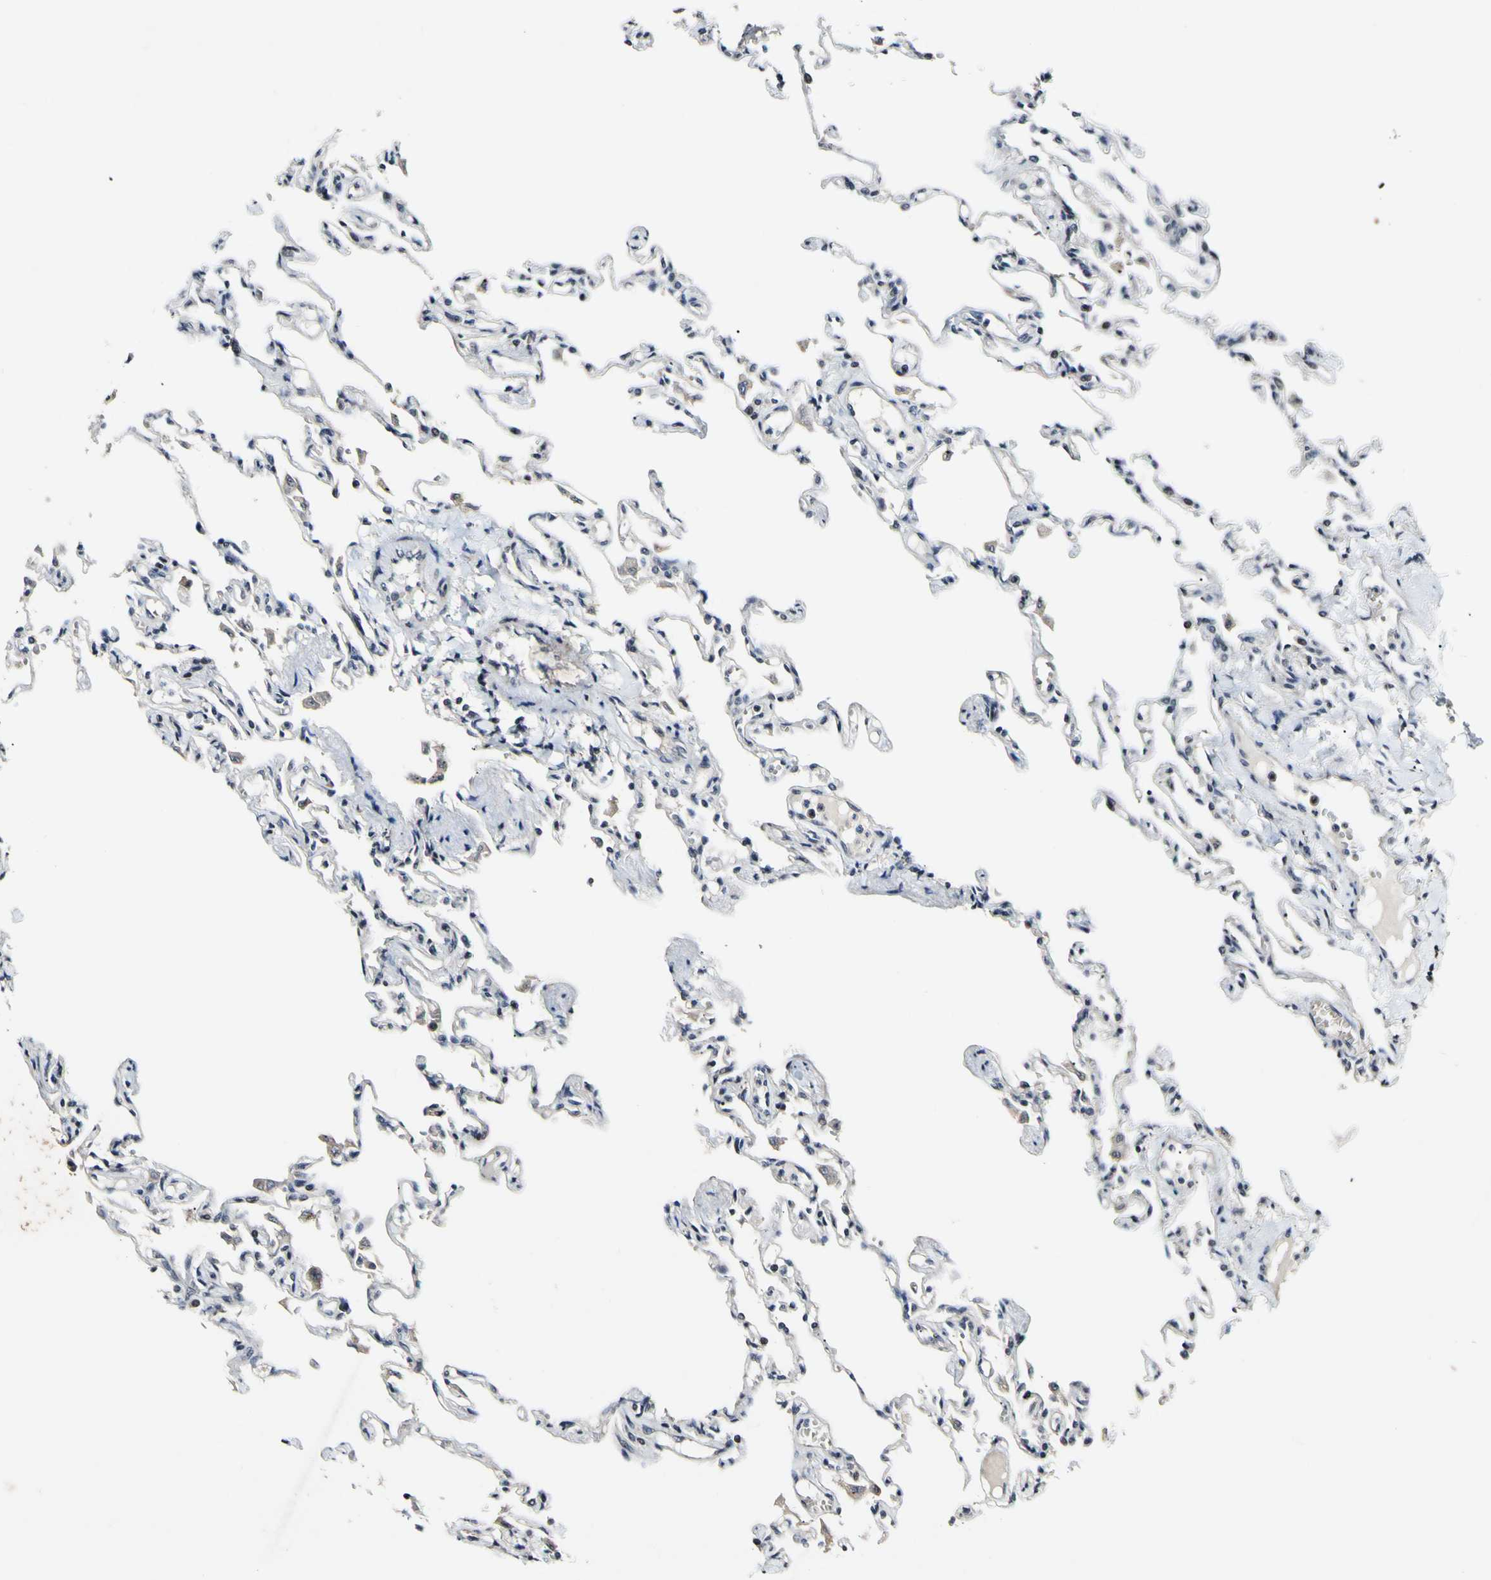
{"staining": {"intensity": "weak", "quantity": "<25%", "location": "cytoplasmic/membranous,nuclear"}, "tissue": "lung", "cell_type": "Alveolar cells", "image_type": "normal", "snomed": [{"axis": "morphology", "description": "Normal tissue, NOS"}, {"axis": "topography", "description": "Lung"}], "caption": "This is an immunohistochemistry (IHC) photomicrograph of unremarkable human lung. There is no staining in alveolar cells.", "gene": "POLR2F", "patient": {"sex": "male", "age": 21}}